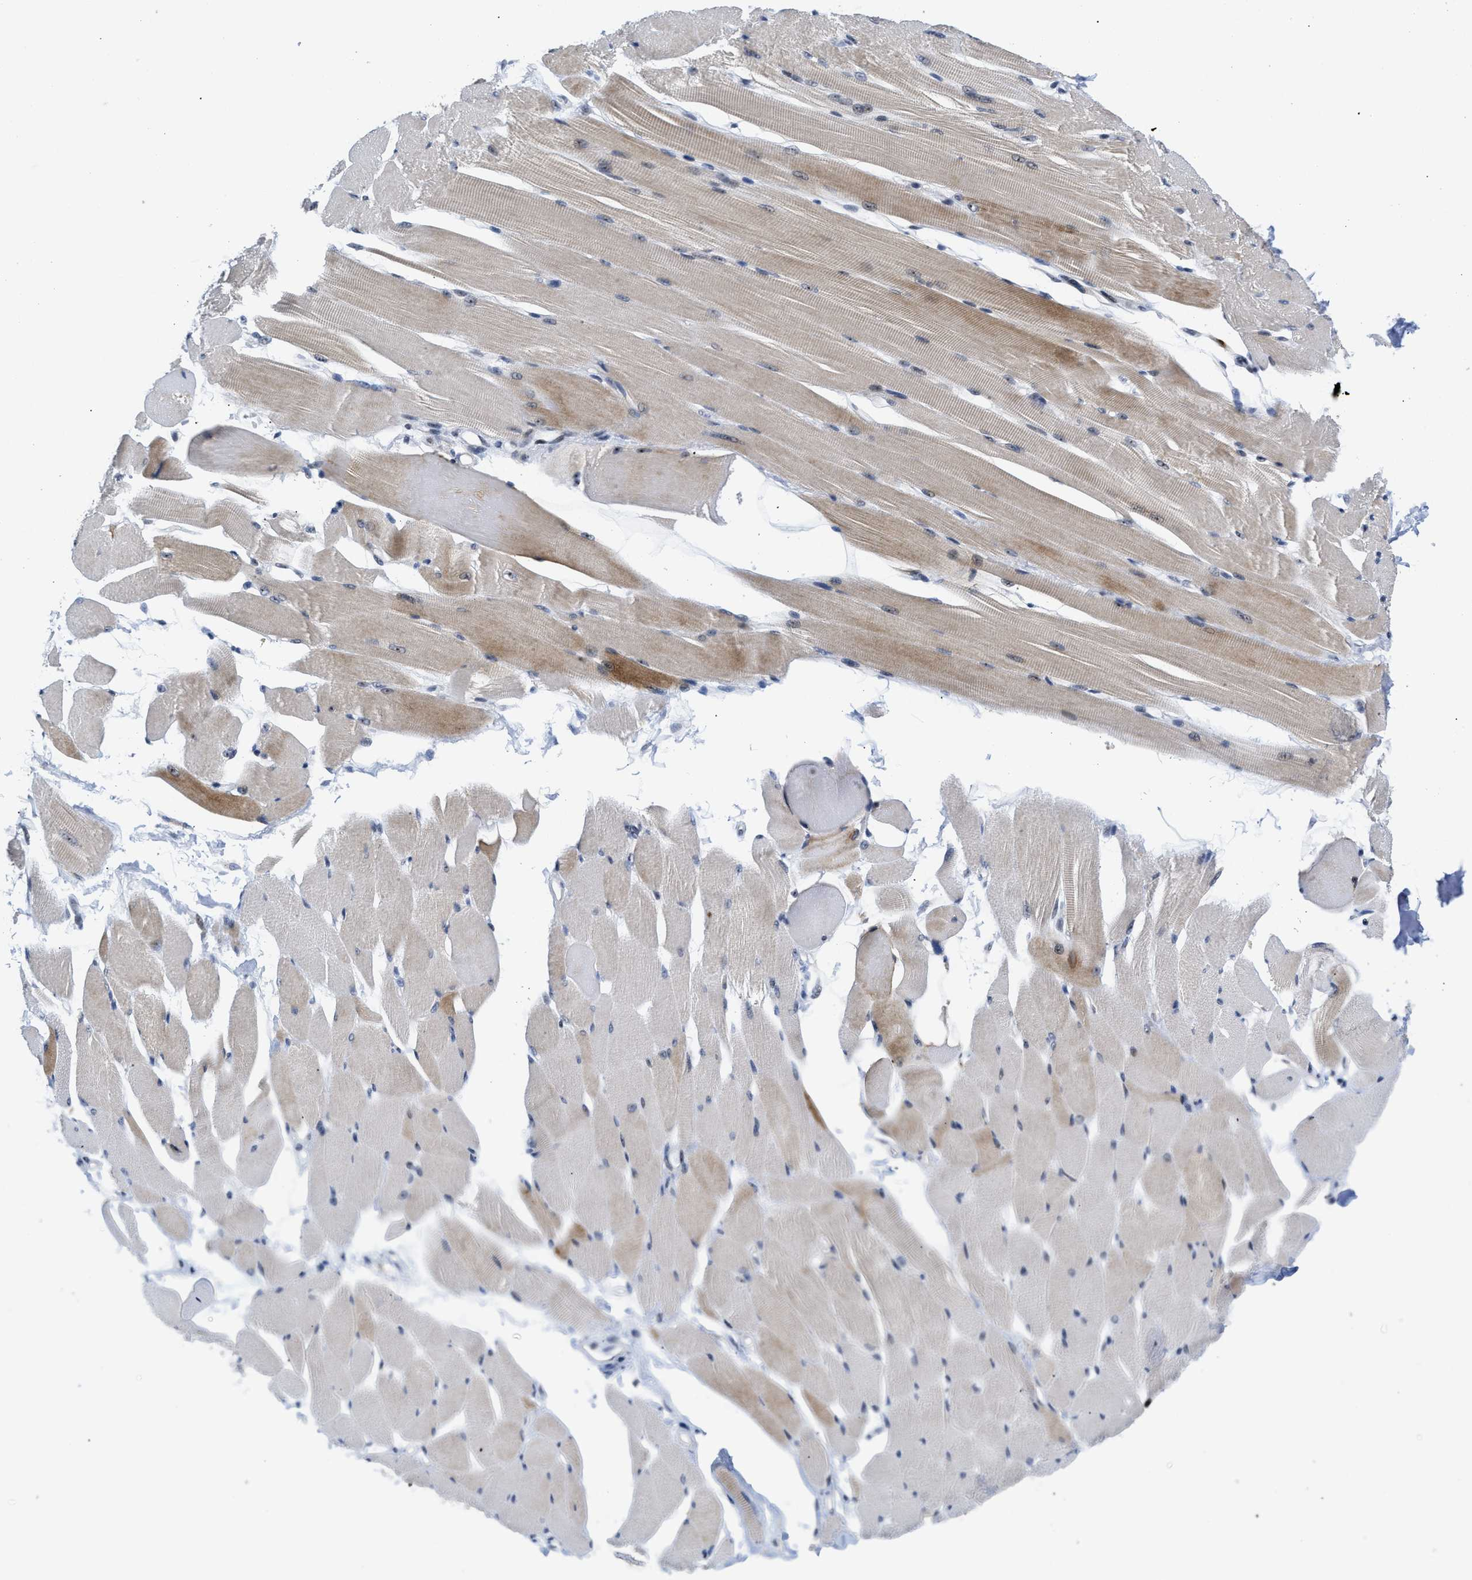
{"staining": {"intensity": "moderate", "quantity": "25%-75%", "location": "cytoplasmic/membranous"}, "tissue": "skeletal muscle", "cell_type": "Myocytes", "image_type": "normal", "snomed": [{"axis": "morphology", "description": "Normal tissue, NOS"}, {"axis": "topography", "description": "Skeletal muscle"}, {"axis": "topography", "description": "Peripheral nerve tissue"}], "caption": "Immunohistochemistry (IHC) (DAB) staining of normal human skeletal muscle displays moderate cytoplasmic/membranous protein staining in about 25%-75% of myocytes. The staining was performed using DAB, with brown indicating positive protein expression. Nuclei are stained blue with hematoxylin.", "gene": "NOP58", "patient": {"sex": "female", "age": 84}}